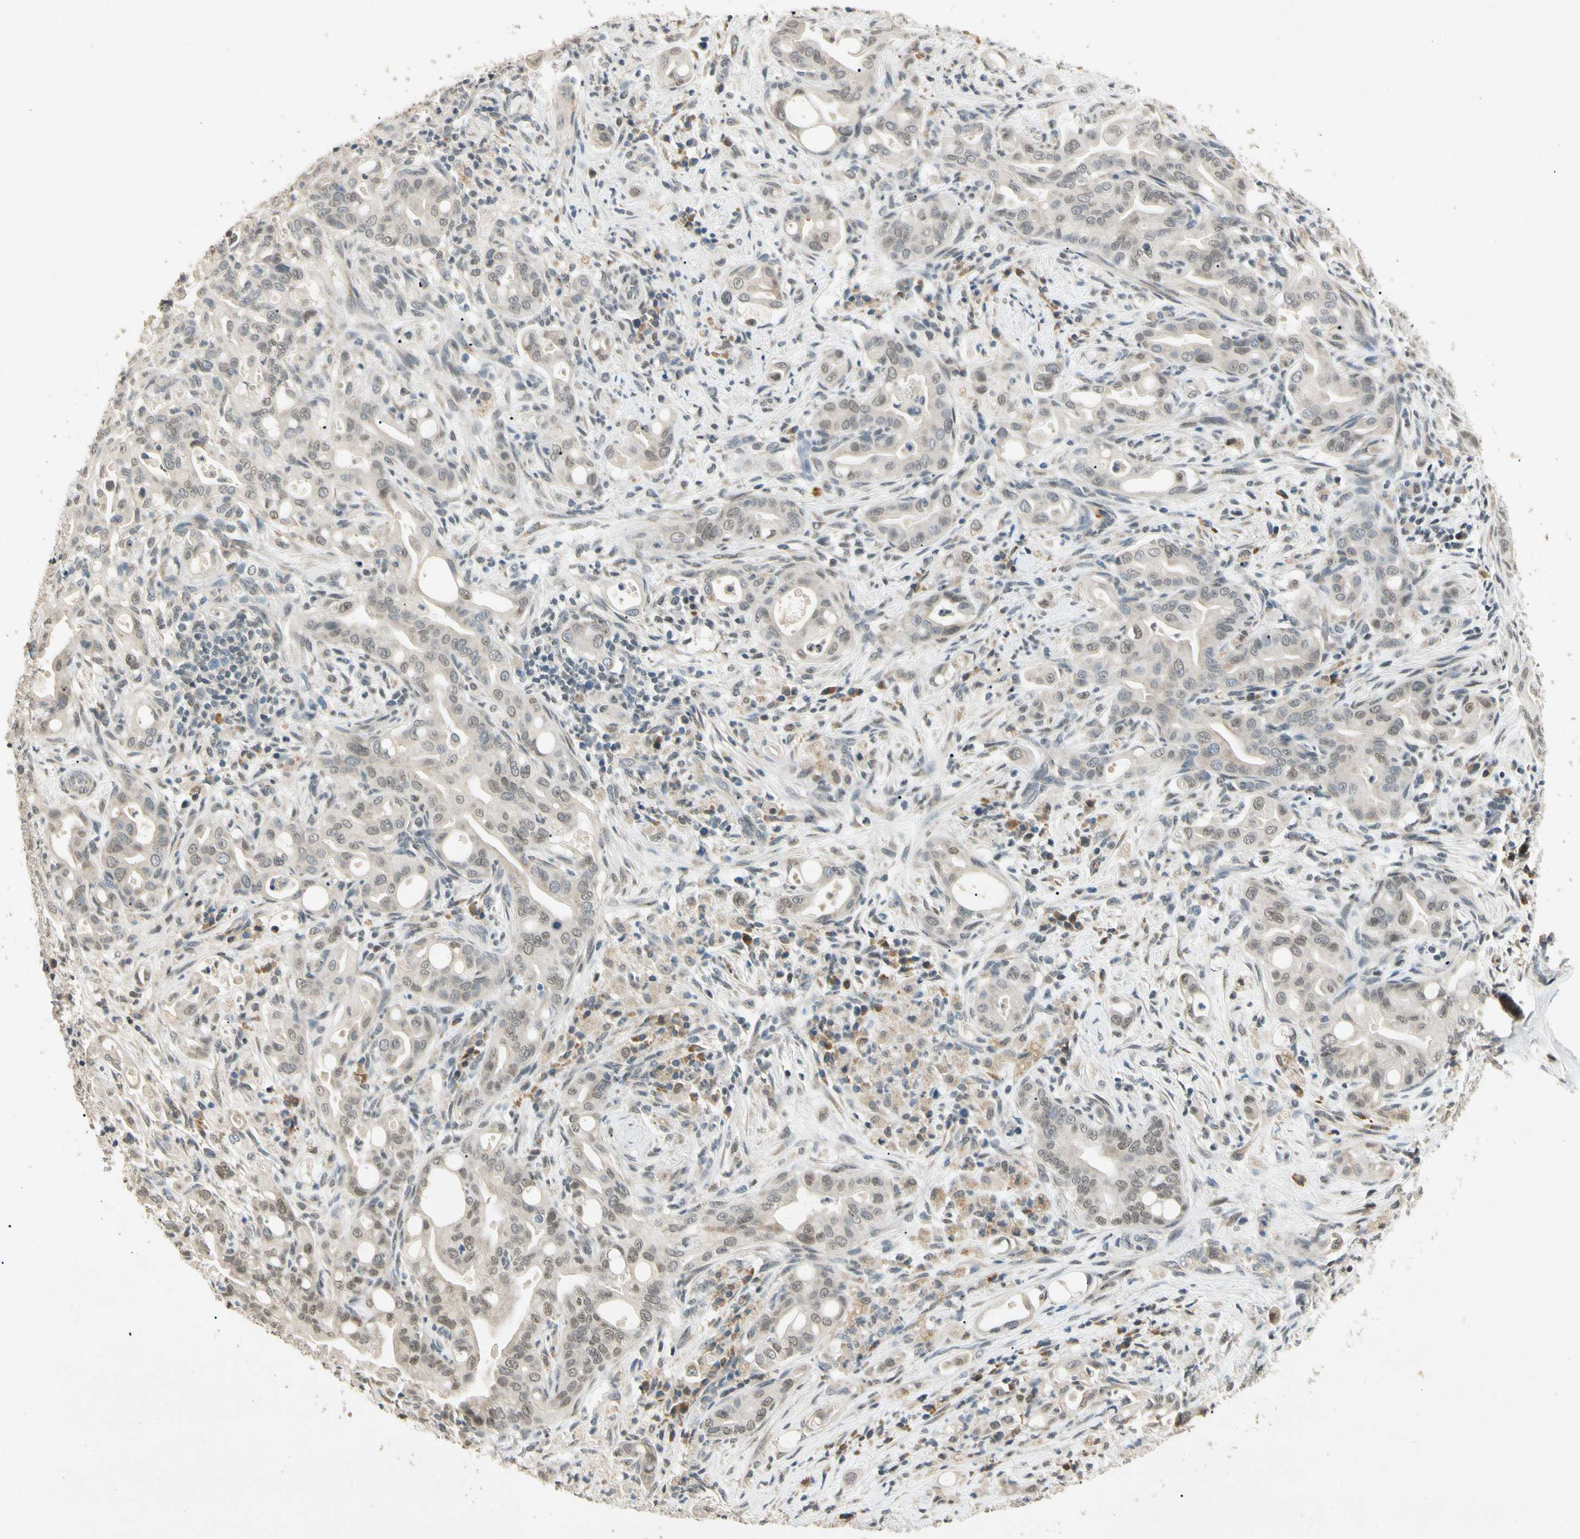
{"staining": {"intensity": "weak", "quantity": "25%-75%", "location": "cytoplasmic/membranous,nuclear"}, "tissue": "liver cancer", "cell_type": "Tumor cells", "image_type": "cancer", "snomed": [{"axis": "morphology", "description": "Cholangiocarcinoma"}, {"axis": "topography", "description": "Liver"}], "caption": "Tumor cells display low levels of weak cytoplasmic/membranous and nuclear staining in about 25%-75% of cells in human liver cancer (cholangiocarcinoma).", "gene": "ZBTB4", "patient": {"sex": "female", "age": 68}}